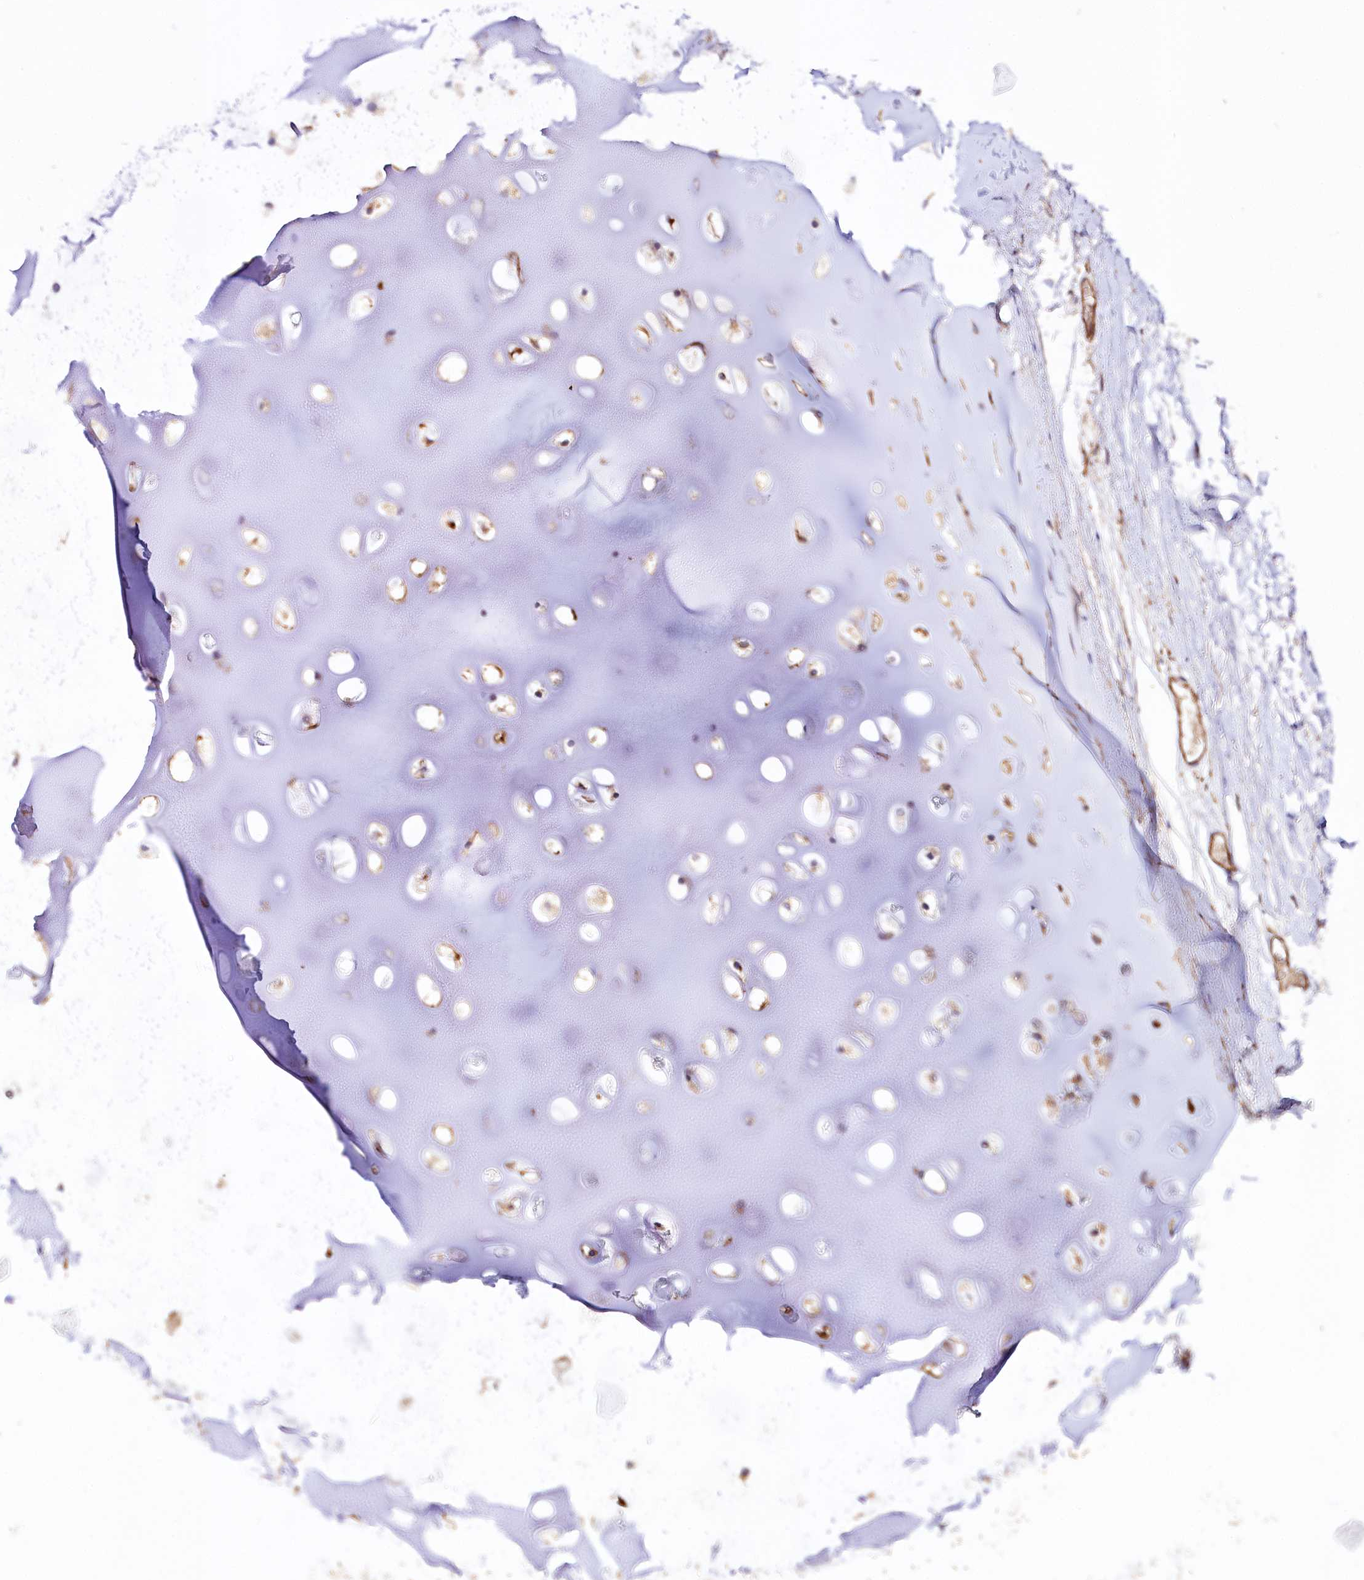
{"staining": {"intensity": "negative", "quantity": "none", "location": "none"}, "tissue": "adipose tissue", "cell_type": "Adipocytes", "image_type": "normal", "snomed": [{"axis": "morphology", "description": "Normal tissue, NOS"}, {"axis": "topography", "description": "Lymph node"}, {"axis": "topography", "description": "Bronchus"}], "caption": "Protein analysis of unremarkable adipose tissue shows no significant staining in adipocytes.", "gene": "TTC12", "patient": {"sex": "male", "age": 63}}